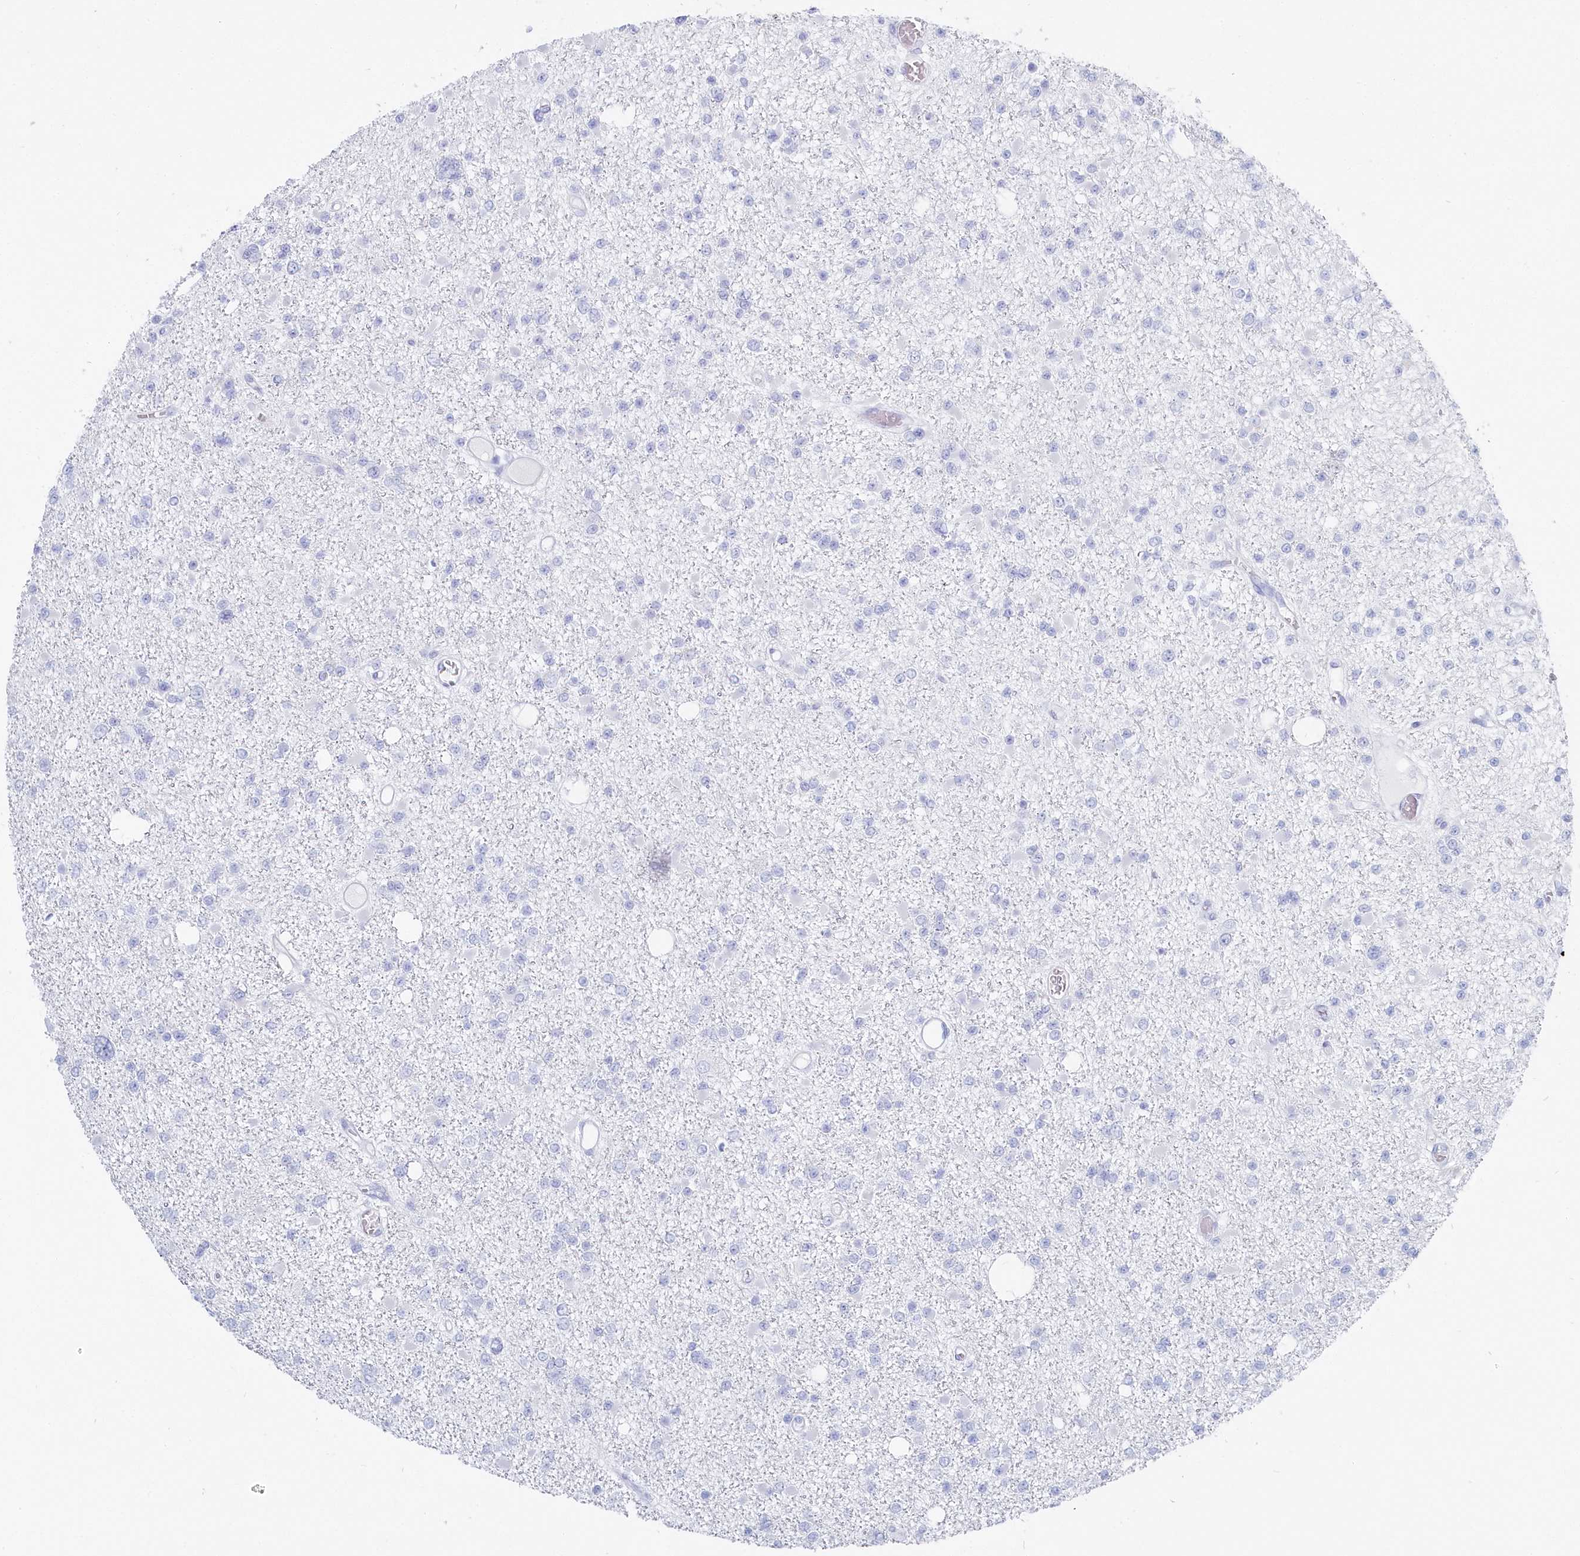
{"staining": {"intensity": "negative", "quantity": "none", "location": "none"}, "tissue": "glioma", "cell_type": "Tumor cells", "image_type": "cancer", "snomed": [{"axis": "morphology", "description": "Glioma, malignant, Low grade"}, {"axis": "topography", "description": "Brain"}], "caption": "A histopathology image of glioma stained for a protein exhibits no brown staining in tumor cells.", "gene": "CSNK1G2", "patient": {"sex": "female", "age": 22}}